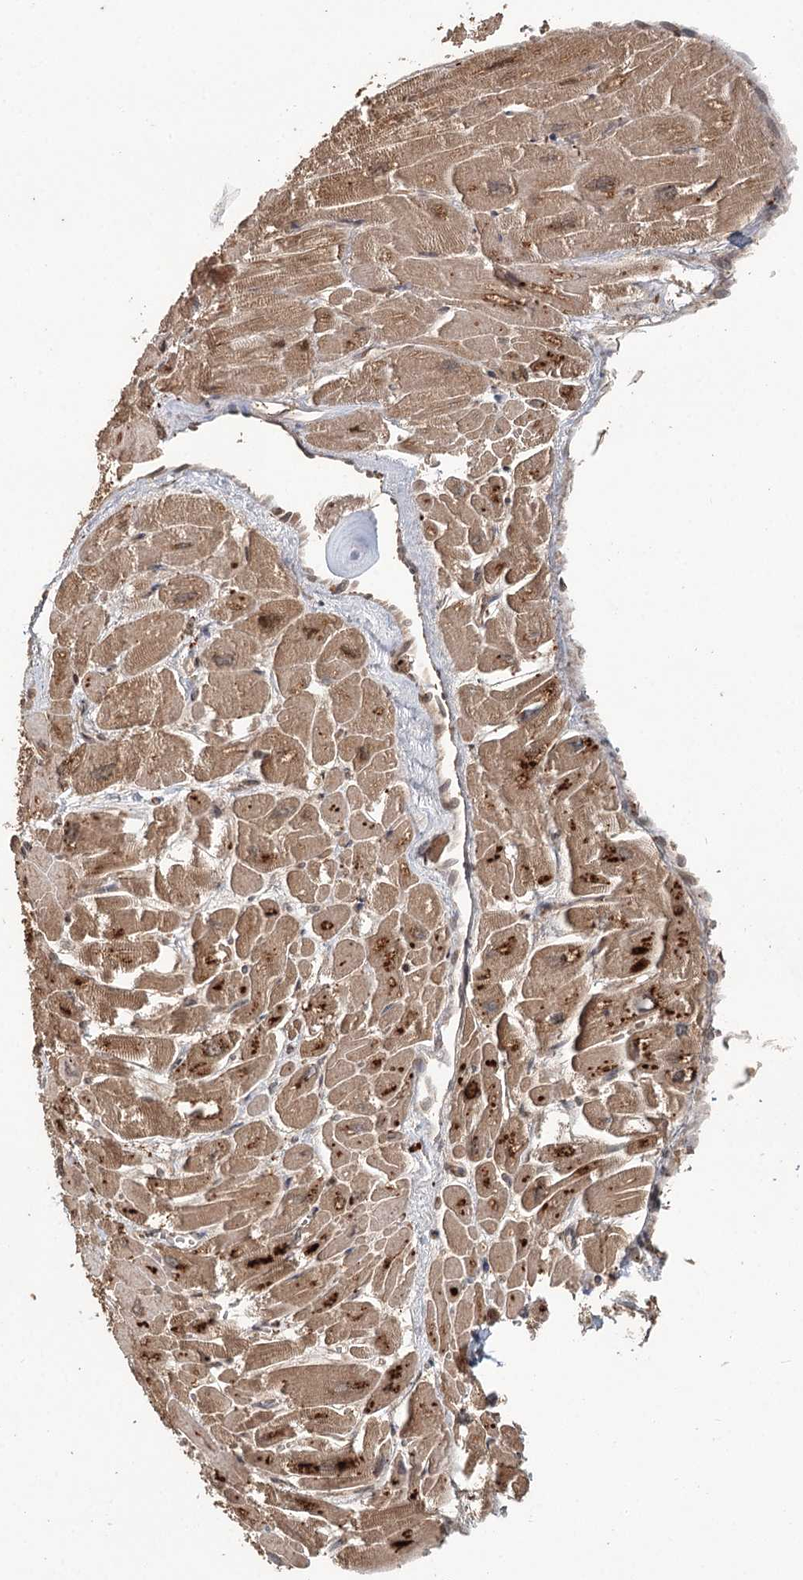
{"staining": {"intensity": "moderate", "quantity": ">75%", "location": "cytoplasmic/membranous,nuclear"}, "tissue": "heart muscle", "cell_type": "Cardiomyocytes", "image_type": "normal", "snomed": [{"axis": "morphology", "description": "Normal tissue, NOS"}, {"axis": "topography", "description": "Heart"}], "caption": "The micrograph exhibits staining of normal heart muscle, revealing moderate cytoplasmic/membranous,nuclear protein positivity (brown color) within cardiomyocytes. (DAB IHC, brown staining for protein, blue staining for nuclei).", "gene": "N6AMT1", "patient": {"sex": "male", "age": 54}}